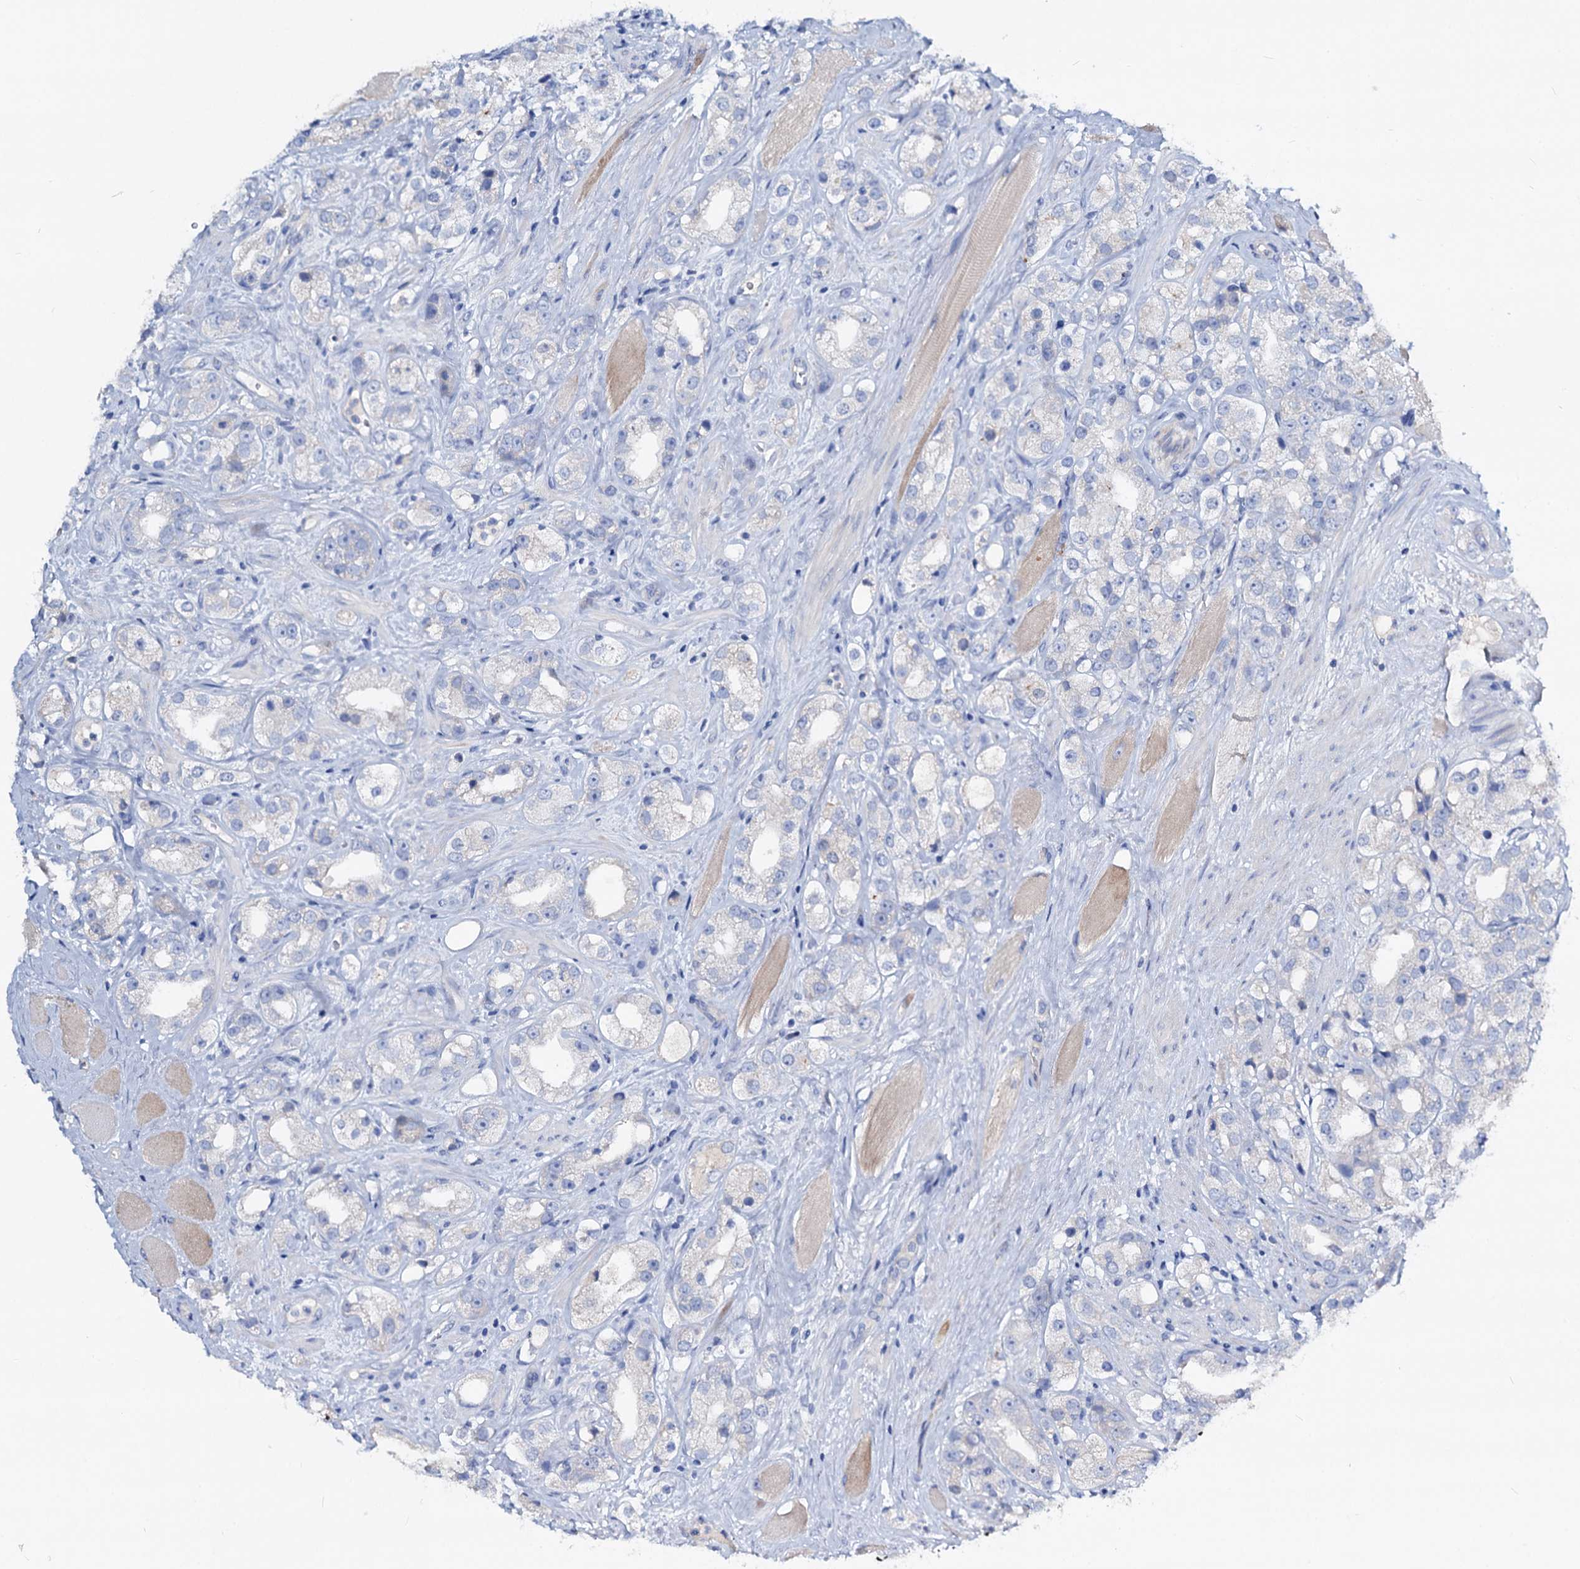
{"staining": {"intensity": "negative", "quantity": "none", "location": "none"}, "tissue": "prostate cancer", "cell_type": "Tumor cells", "image_type": "cancer", "snomed": [{"axis": "morphology", "description": "Adenocarcinoma, NOS"}, {"axis": "topography", "description": "Prostate"}], "caption": "Tumor cells are negative for brown protein staining in prostate cancer (adenocarcinoma). Nuclei are stained in blue.", "gene": "DYDC2", "patient": {"sex": "male", "age": 79}}